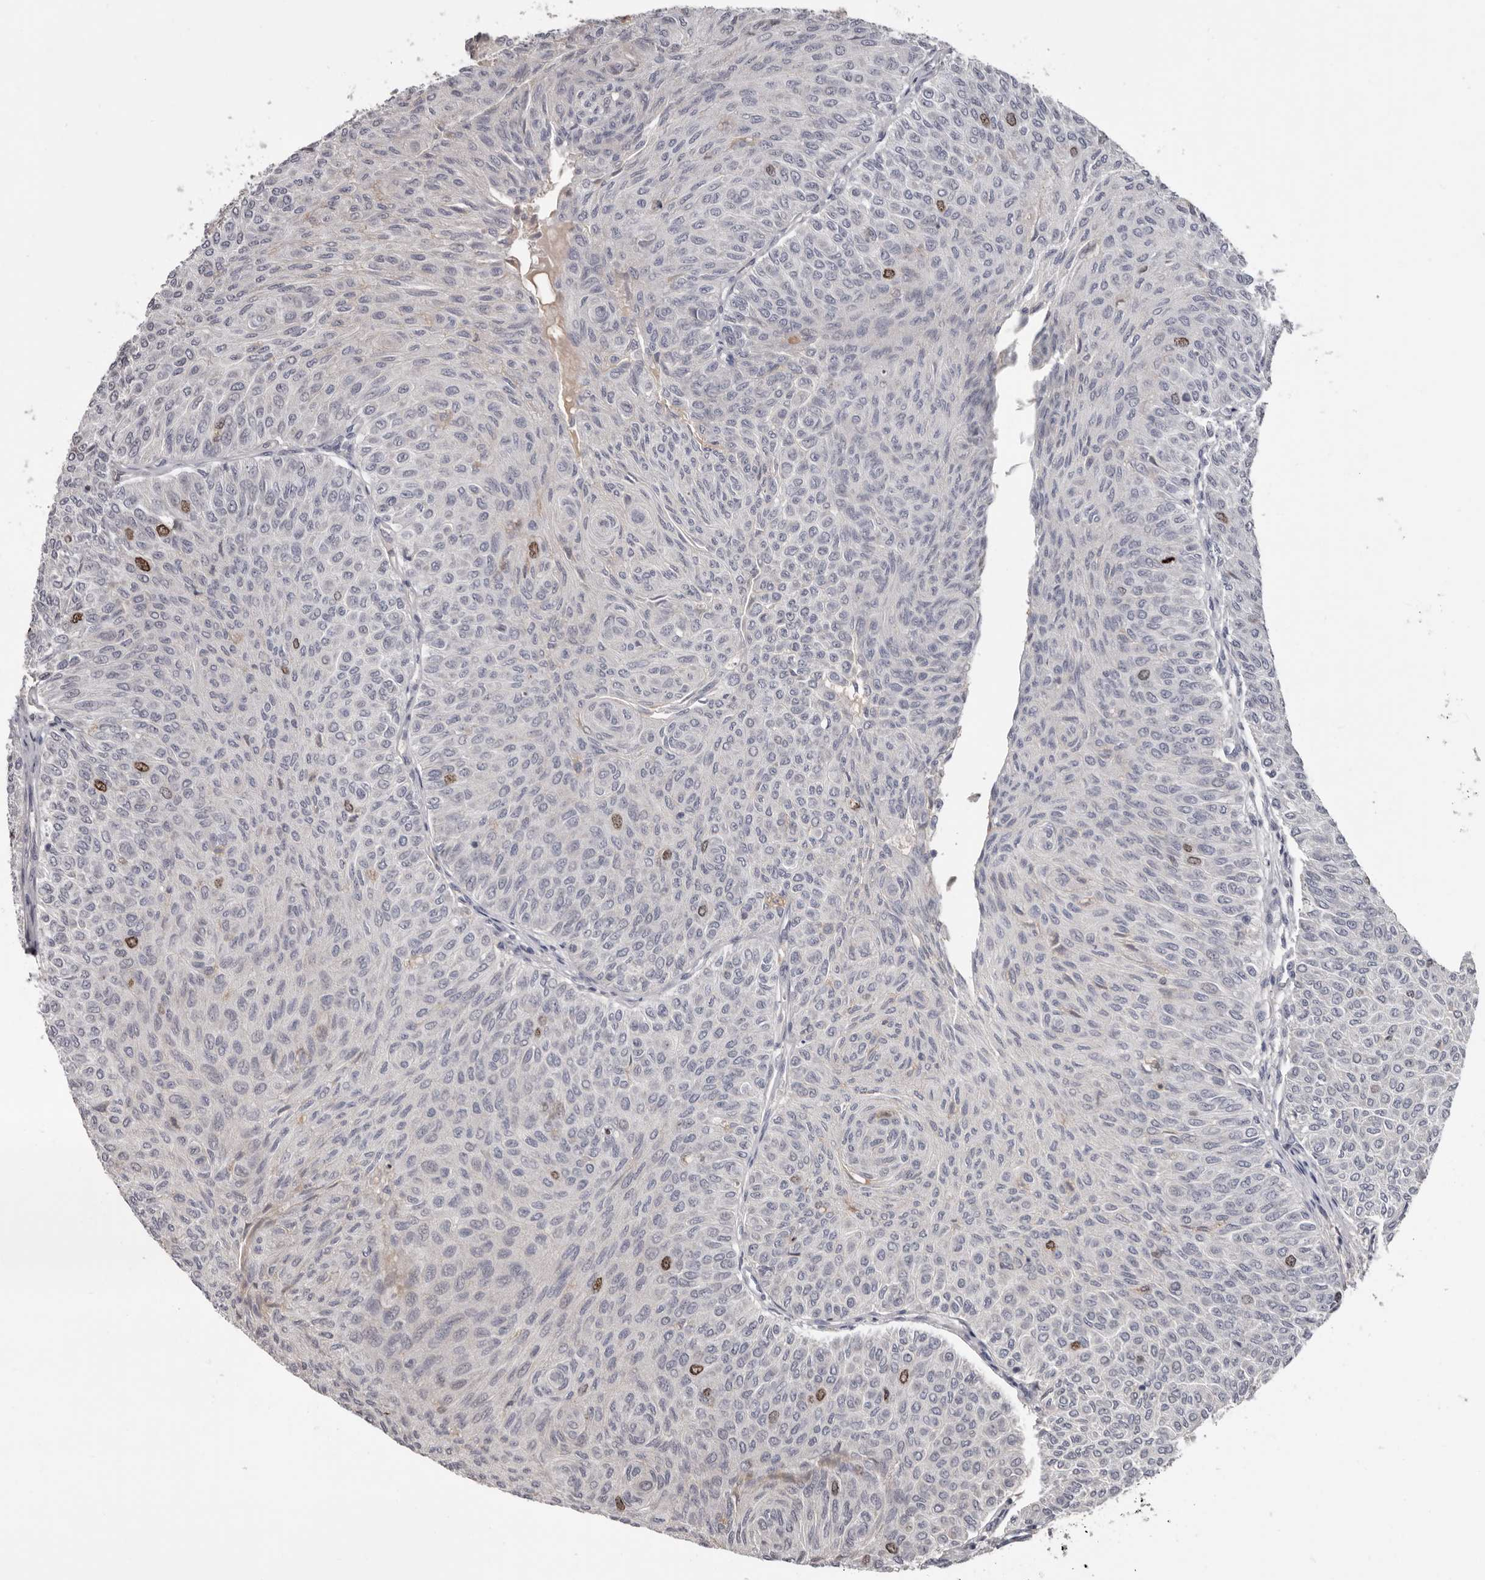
{"staining": {"intensity": "moderate", "quantity": "<25%", "location": "nuclear"}, "tissue": "urothelial cancer", "cell_type": "Tumor cells", "image_type": "cancer", "snomed": [{"axis": "morphology", "description": "Urothelial carcinoma, Low grade"}, {"axis": "topography", "description": "Urinary bladder"}], "caption": "This image reveals immunohistochemistry staining of human low-grade urothelial carcinoma, with low moderate nuclear expression in approximately <25% of tumor cells.", "gene": "CDCA8", "patient": {"sex": "male", "age": 78}}